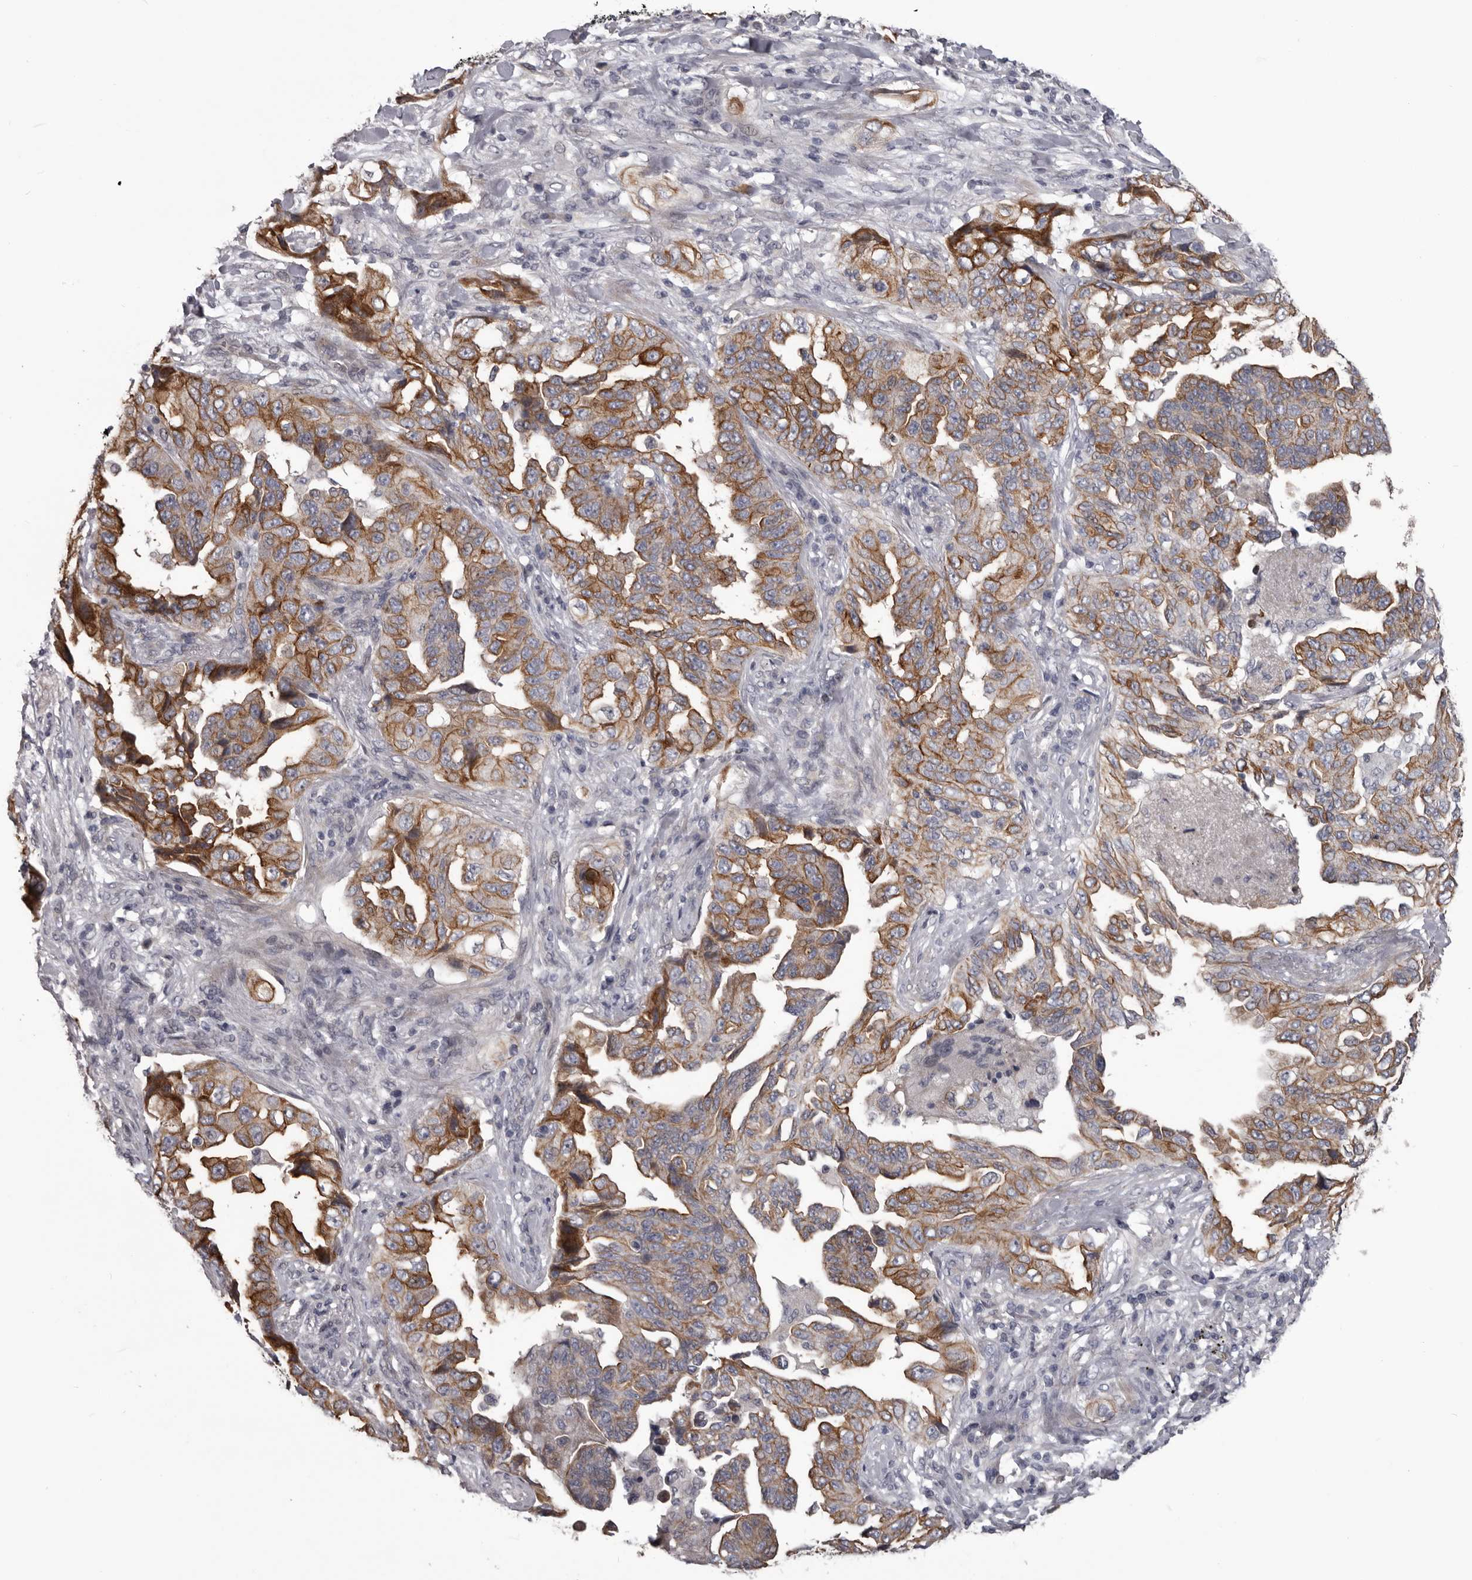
{"staining": {"intensity": "moderate", "quantity": ">75%", "location": "cytoplasmic/membranous"}, "tissue": "lung cancer", "cell_type": "Tumor cells", "image_type": "cancer", "snomed": [{"axis": "morphology", "description": "Adenocarcinoma, NOS"}, {"axis": "topography", "description": "Lung"}], "caption": "IHC staining of lung cancer, which demonstrates medium levels of moderate cytoplasmic/membranous staining in approximately >75% of tumor cells indicating moderate cytoplasmic/membranous protein expression. The staining was performed using DAB (brown) for protein detection and nuclei were counterstained in hematoxylin (blue).", "gene": "LPAR6", "patient": {"sex": "female", "age": 51}}